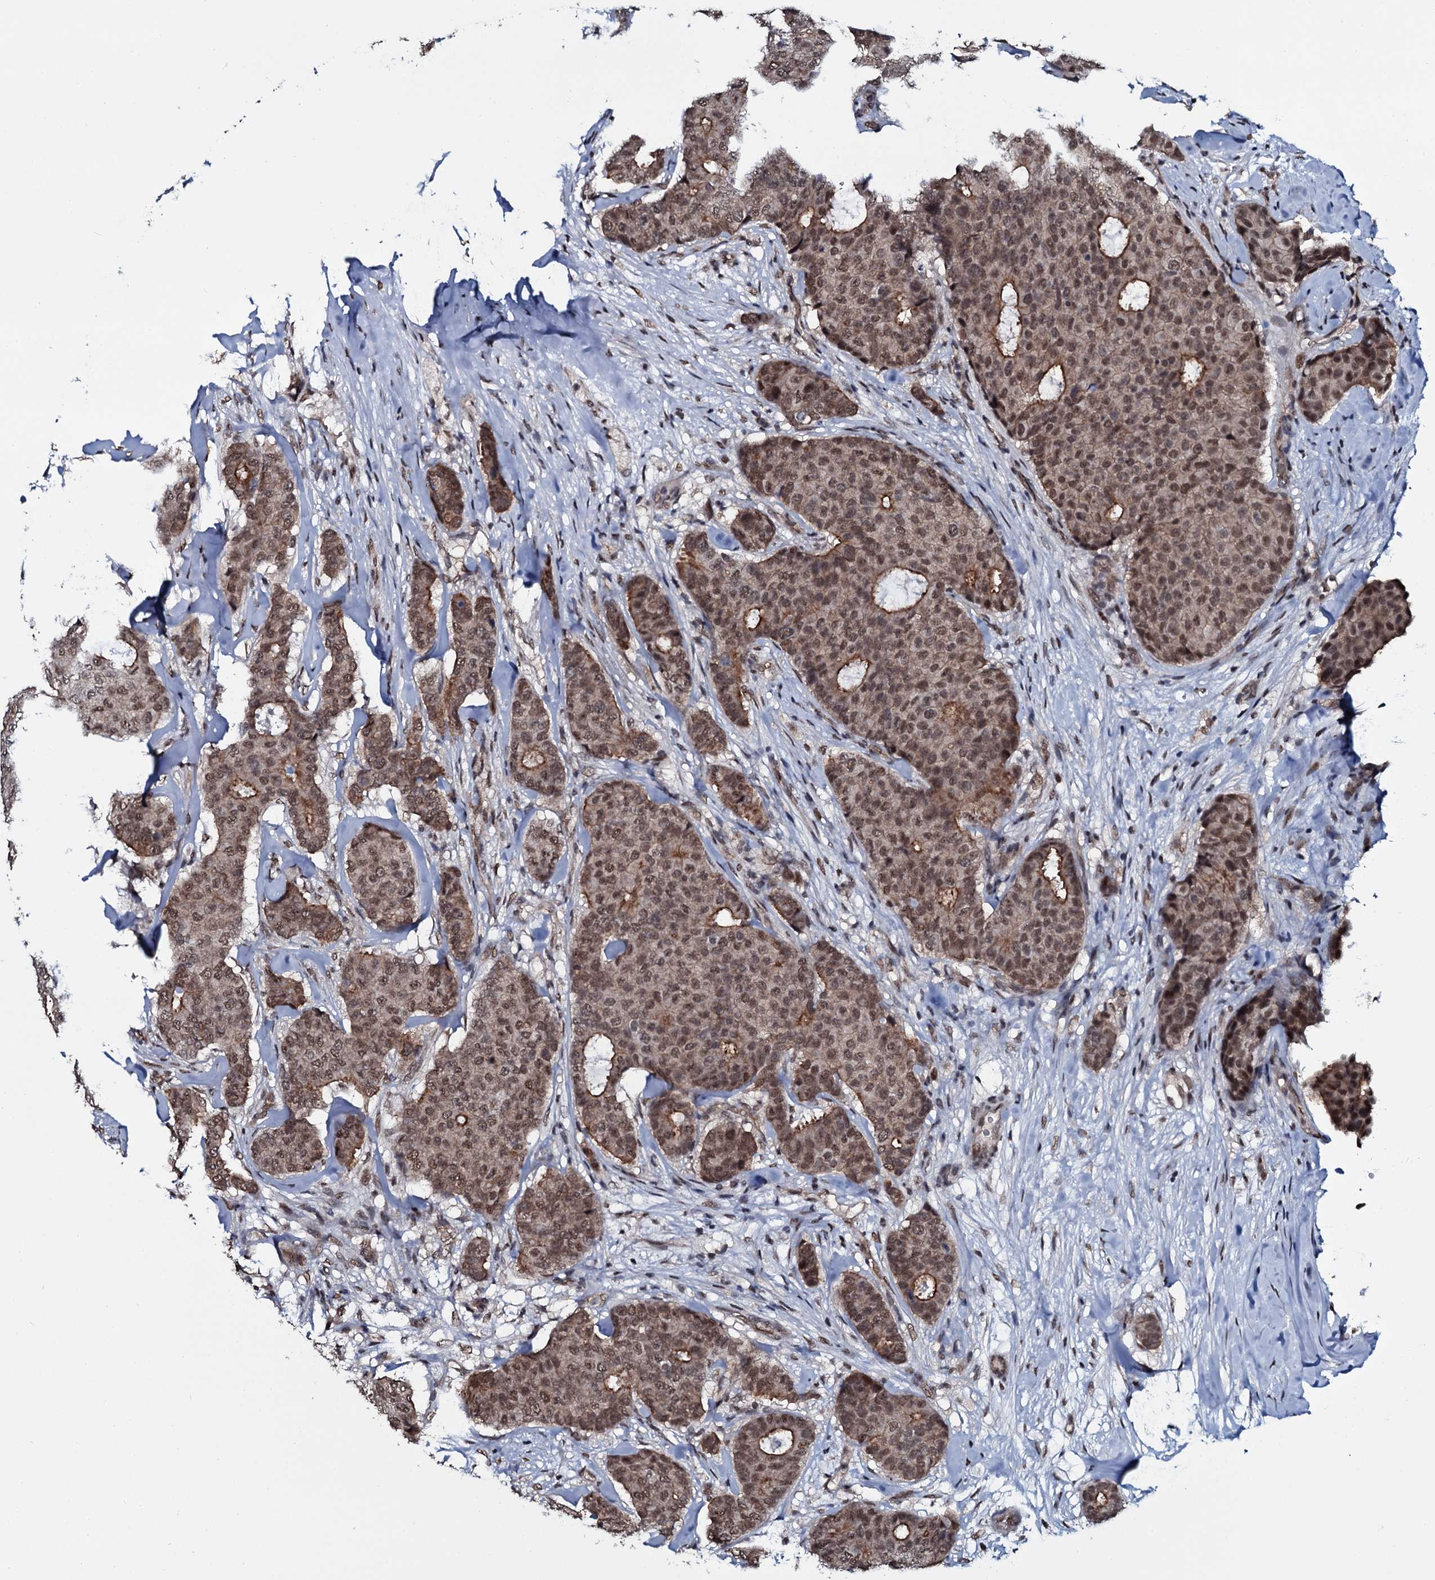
{"staining": {"intensity": "moderate", "quantity": ">75%", "location": "cytoplasmic/membranous,nuclear"}, "tissue": "breast cancer", "cell_type": "Tumor cells", "image_type": "cancer", "snomed": [{"axis": "morphology", "description": "Duct carcinoma"}, {"axis": "topography", "description": "Breast"}], "caption": "A brown stain labels moderate cytoplasmic/membranous and nuclear positivity of a protein in human infiltrating ductal carcinoma (breast) tumor cells.", "gene": "SH2D4B", "patient": {"sex": "female", "age": 75}}